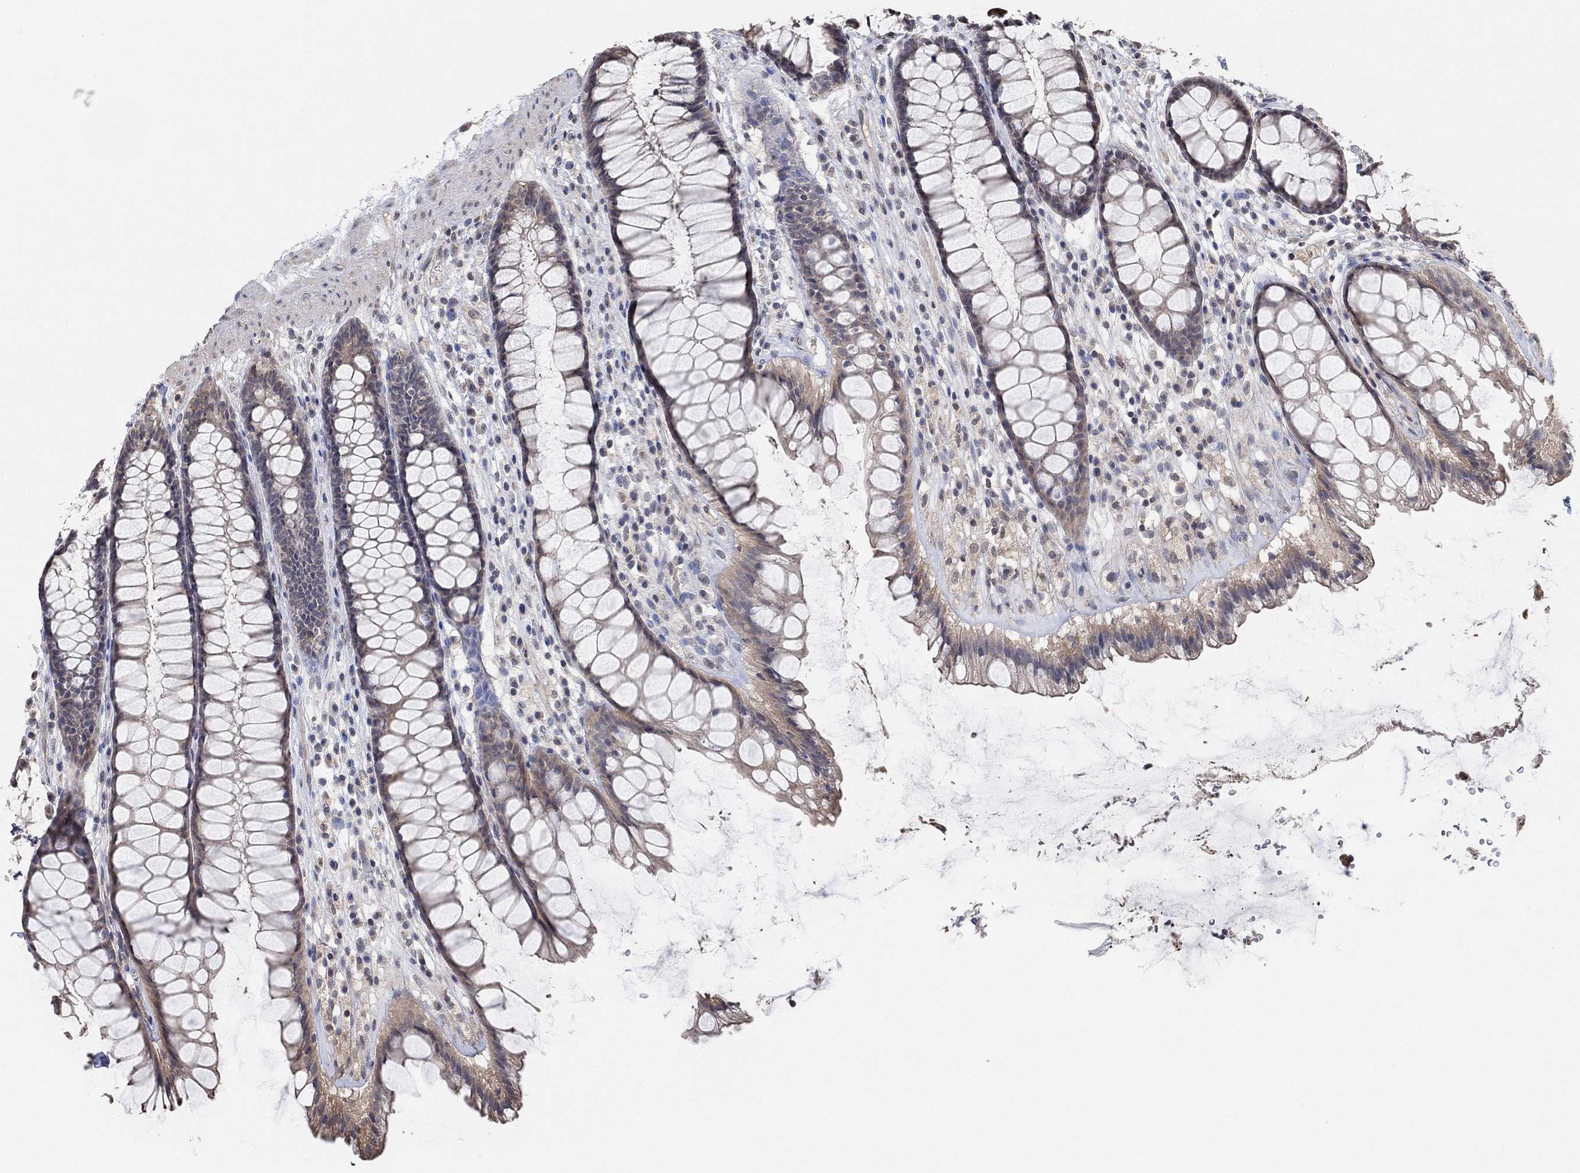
{"staining": {"intensity": "moderate", "quantity": "<25%", "location": "cytoplasmic/membranous"}, "tissue": "rectum", "cell_type": "Glandular cells", "image_type": "normal", "snomed": [{"axis": "morphology", "description": "Normal tissue, NOS"}, {"axis": "topography", "description": "Rectum"}], "caption": "The histopathology image exhibits staining of normal rectum, revealing moderate cytoplasmic/membranous protein staining (brown color) within glandular cells. The staining is performed using DAB brown chromogen to label protein expression. The nuclei are counter-stained blue using hematoxylin.", "gene": "UNC5B", "patient": {"sex": "male", "age": 72}}